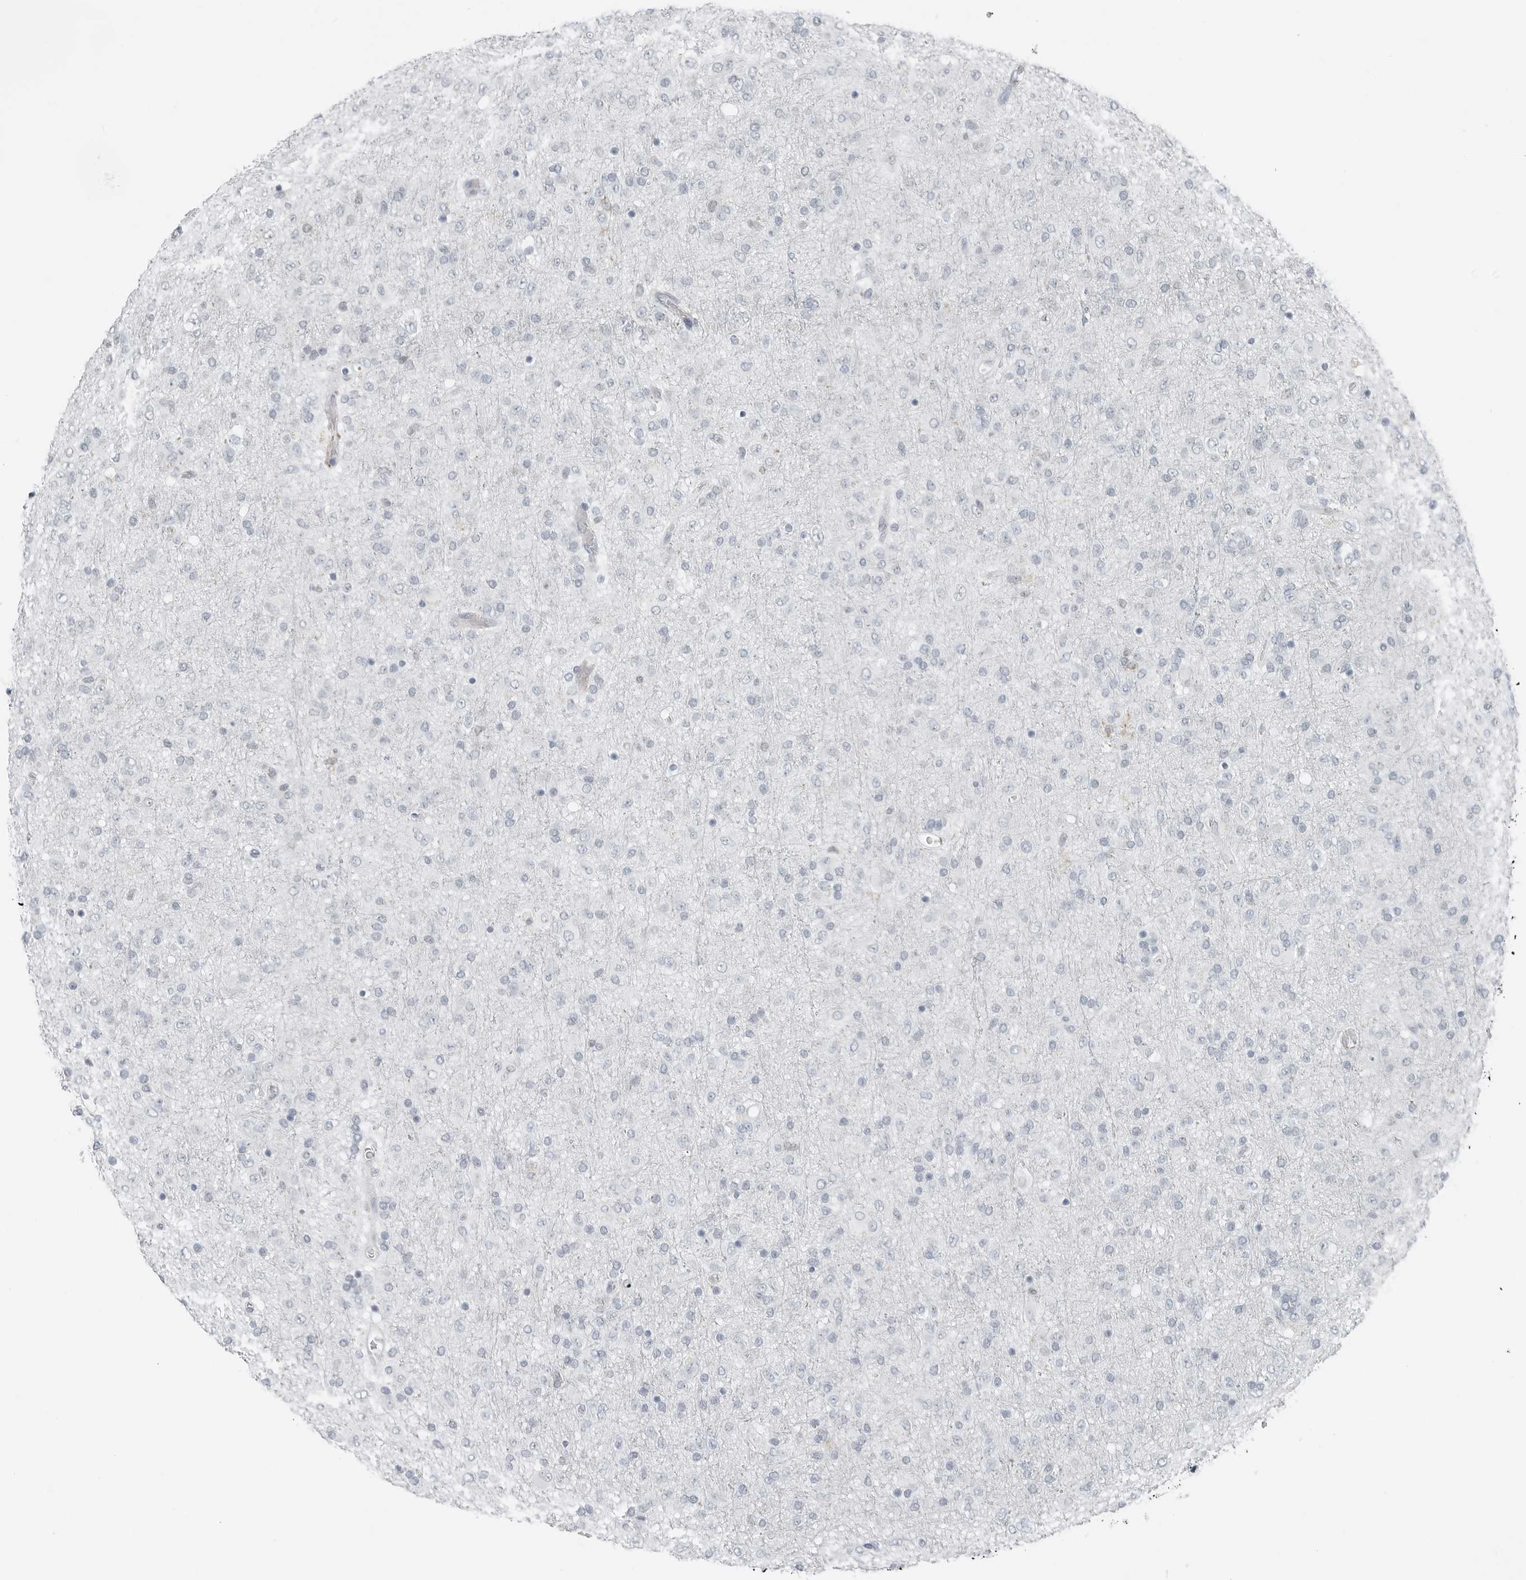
{"staining": {"intensity": "negative", "quantity": "none", "location": "none"}, "tissue": "glioma", "cell_type": "Tumor cells", "image_type": "cancer", "snomed": [{"axis": "morphology", "description": "Glioma, malignant, Low grade"}, {"axis": "topography", "description": "Brain"}], "caption": "An immunohistochemistry (IHC) photomicrograph of glioma is shown. There is no staining in tumor cells of glioma.", "gene": "XIRP1", "patient": {"sex": "male", "age": 65}}